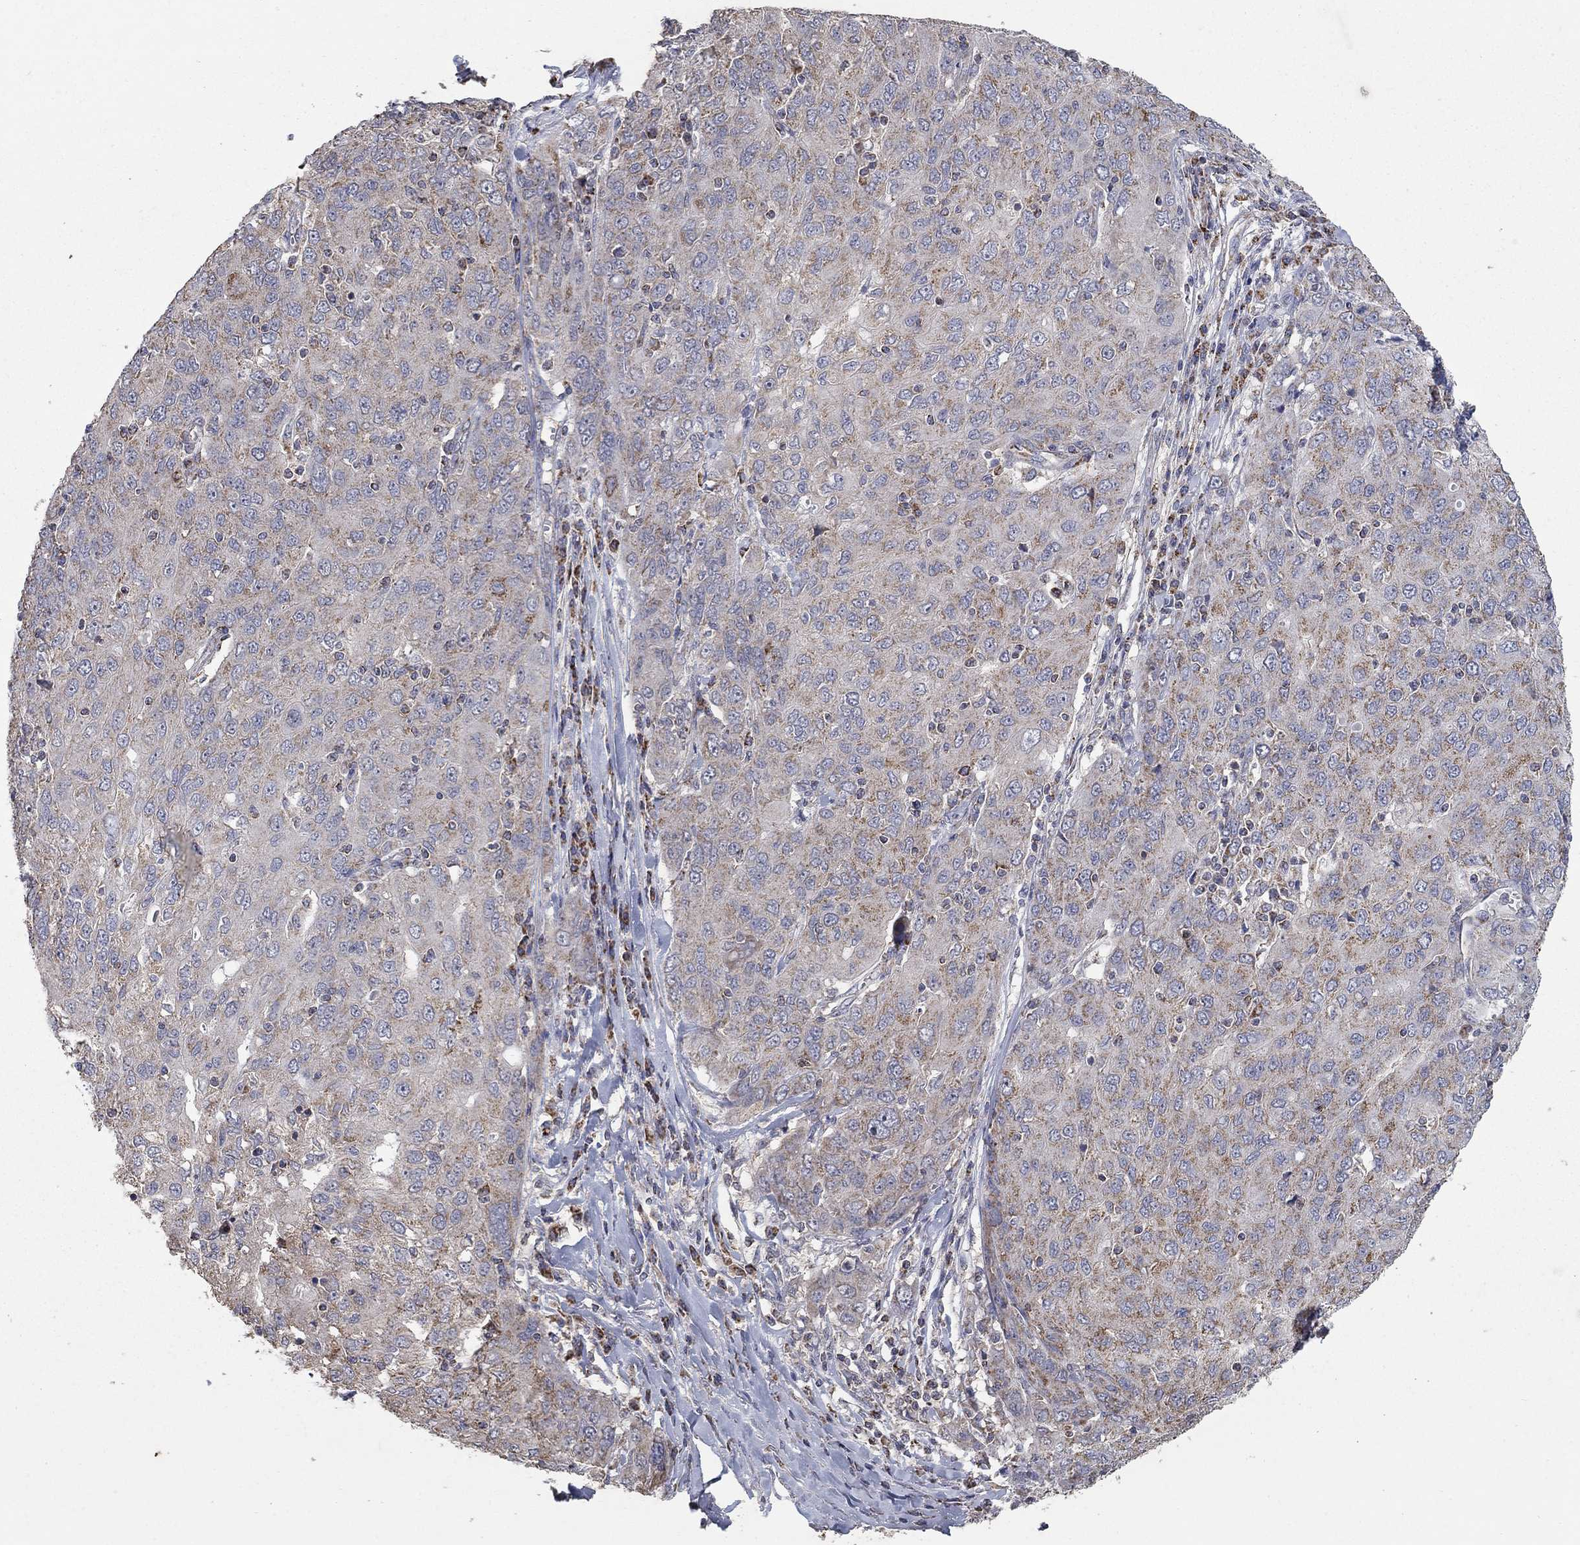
{"staining": {"intensity": "weak", "quantity": ">75%", "location": "cytoplasmic/membranous"}, "tissue": "ovarian cancer", "cell_type": "Tumor cells", "image_type": "cancer", "snomed": [{"axis": "morphology", "description": "Carcinoma, endometroid"}, {"axis": "topography", "description": "Ovary"}], "caption": "Immunohistochemical staining of human endometroid carcinoma (ovarian) displays low levels of weak cytoplasmic/membranous staining in about >75% of tumor cells.", "gene": "GPSM1", "patient": {"sex": "female", "age": 50}}